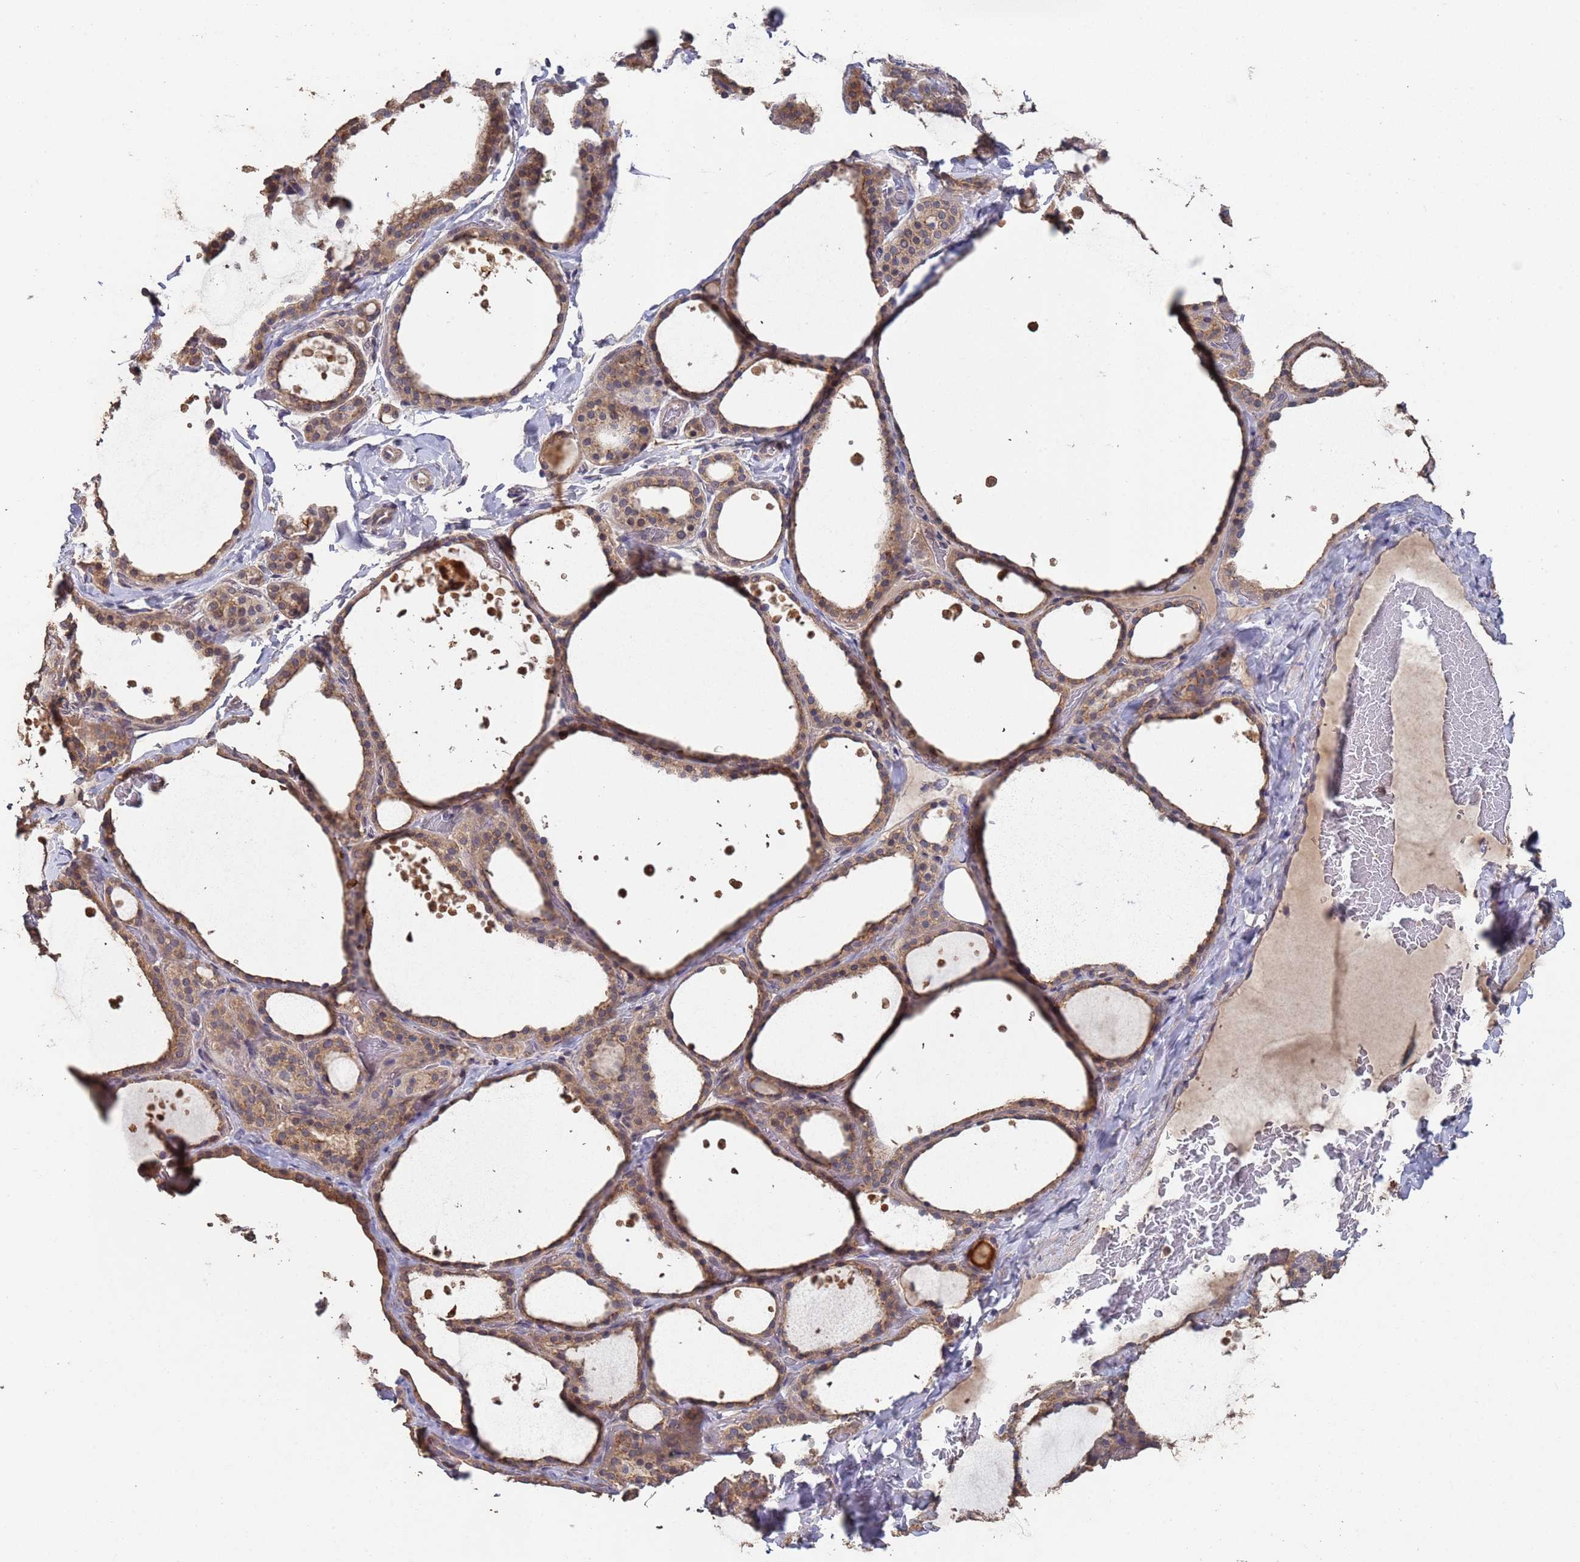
{"staining": {"intensity": "moderate", "quantity": "25%-75%", "location": "cytoplasmic/membranous,nuclear"}, "tissue": "thyroid gland", "cell_type": "Glandular cells", "image_type": "normal", "snomed": [{"axis": "morphology", "description": "Normal tissue, NOS"}, {"axis": "topography", "description": "Thyroid gland"}], "caption": "Protein staining demonstrates moderate cytoplasmic/membranous,nuclear expression in approximately 25%-75% of glandular cells in unremarkable thyroid gland. (brown staining indicates protein expression, while blue staining denotes nuclei).", "gene": "FRAT1", "patient": {"sex": "female", "age": 44}}